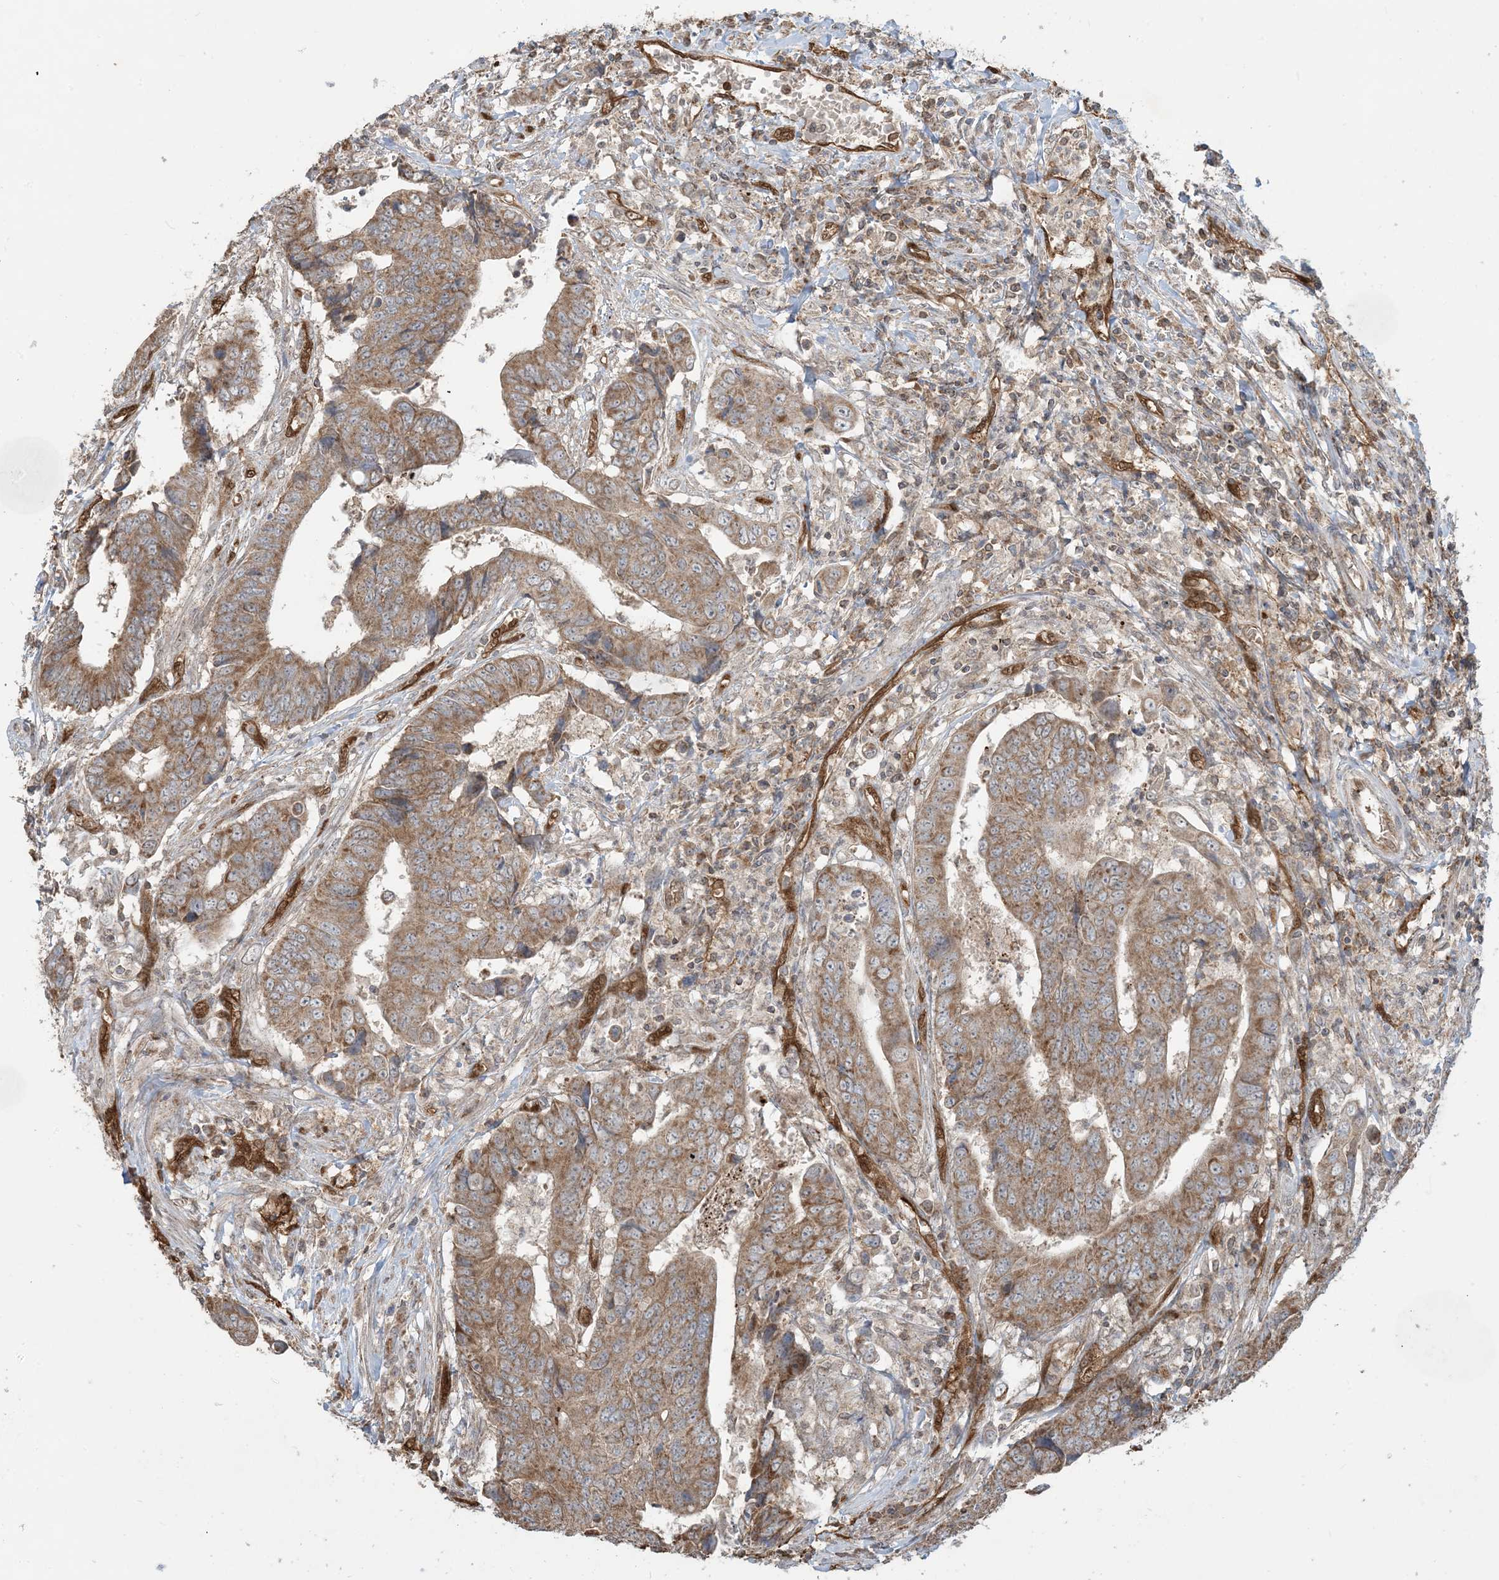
{"staining": {"intensity": "moderate", "quantity": ">75%", "location": "cytoplasmic/membranous"}, "tissue": "colorectal cancer", "cell_type": "Tumor cells", "image_type": "cancer", "snomed": [{"axis": "morphology", "description": "Adenocarcinoma, NOS"}, {"axis": "topography", "description": "Rectum"}], "caption": "Colorectal cancer stained for a protein shows moderate cytoplasmic/membranous positivity in tumor cells.", "gene": "PPM1F", "patient": {"sex": "male", "age": 84}}